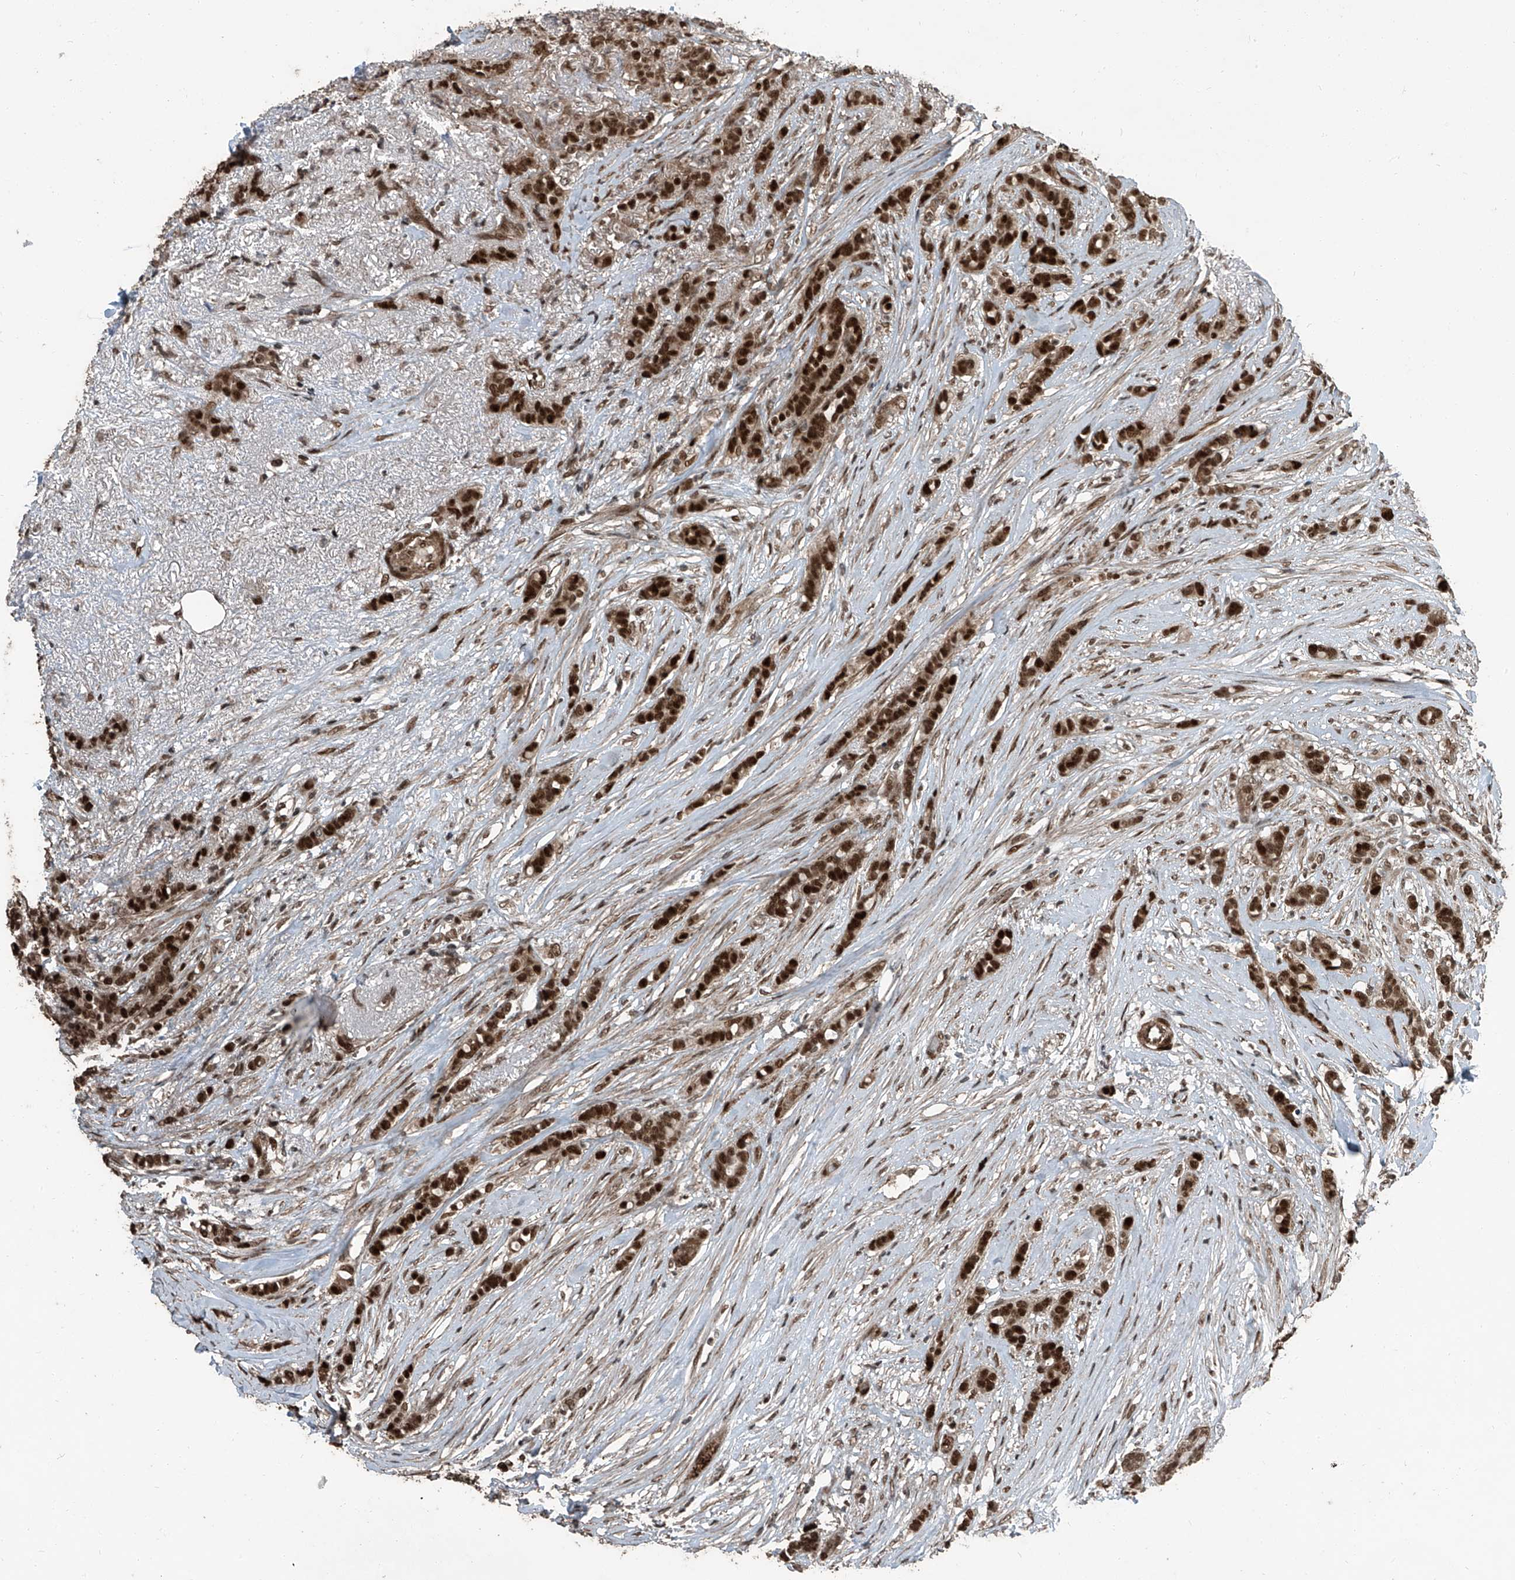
{"staining": {"intensity": "strong", "quantity": ">75%", "location": "nuclear"}, "tissue": "breast cancer", "cell_type": "Tumor cells", "image_type": "cancer", "snomed": [{"axis": "morphology", "description": "Lobular carcinoma"}, {"axis": "topography", "description": "Breast"}], "caption": "Brown immunohistochemical staining in breast cancer (lobular carcinoma) shows strong nuclear positivity in about >75% of tumor cells.", "gene": "ZNF570", "patient": {"sex": "female", "age": 51}}